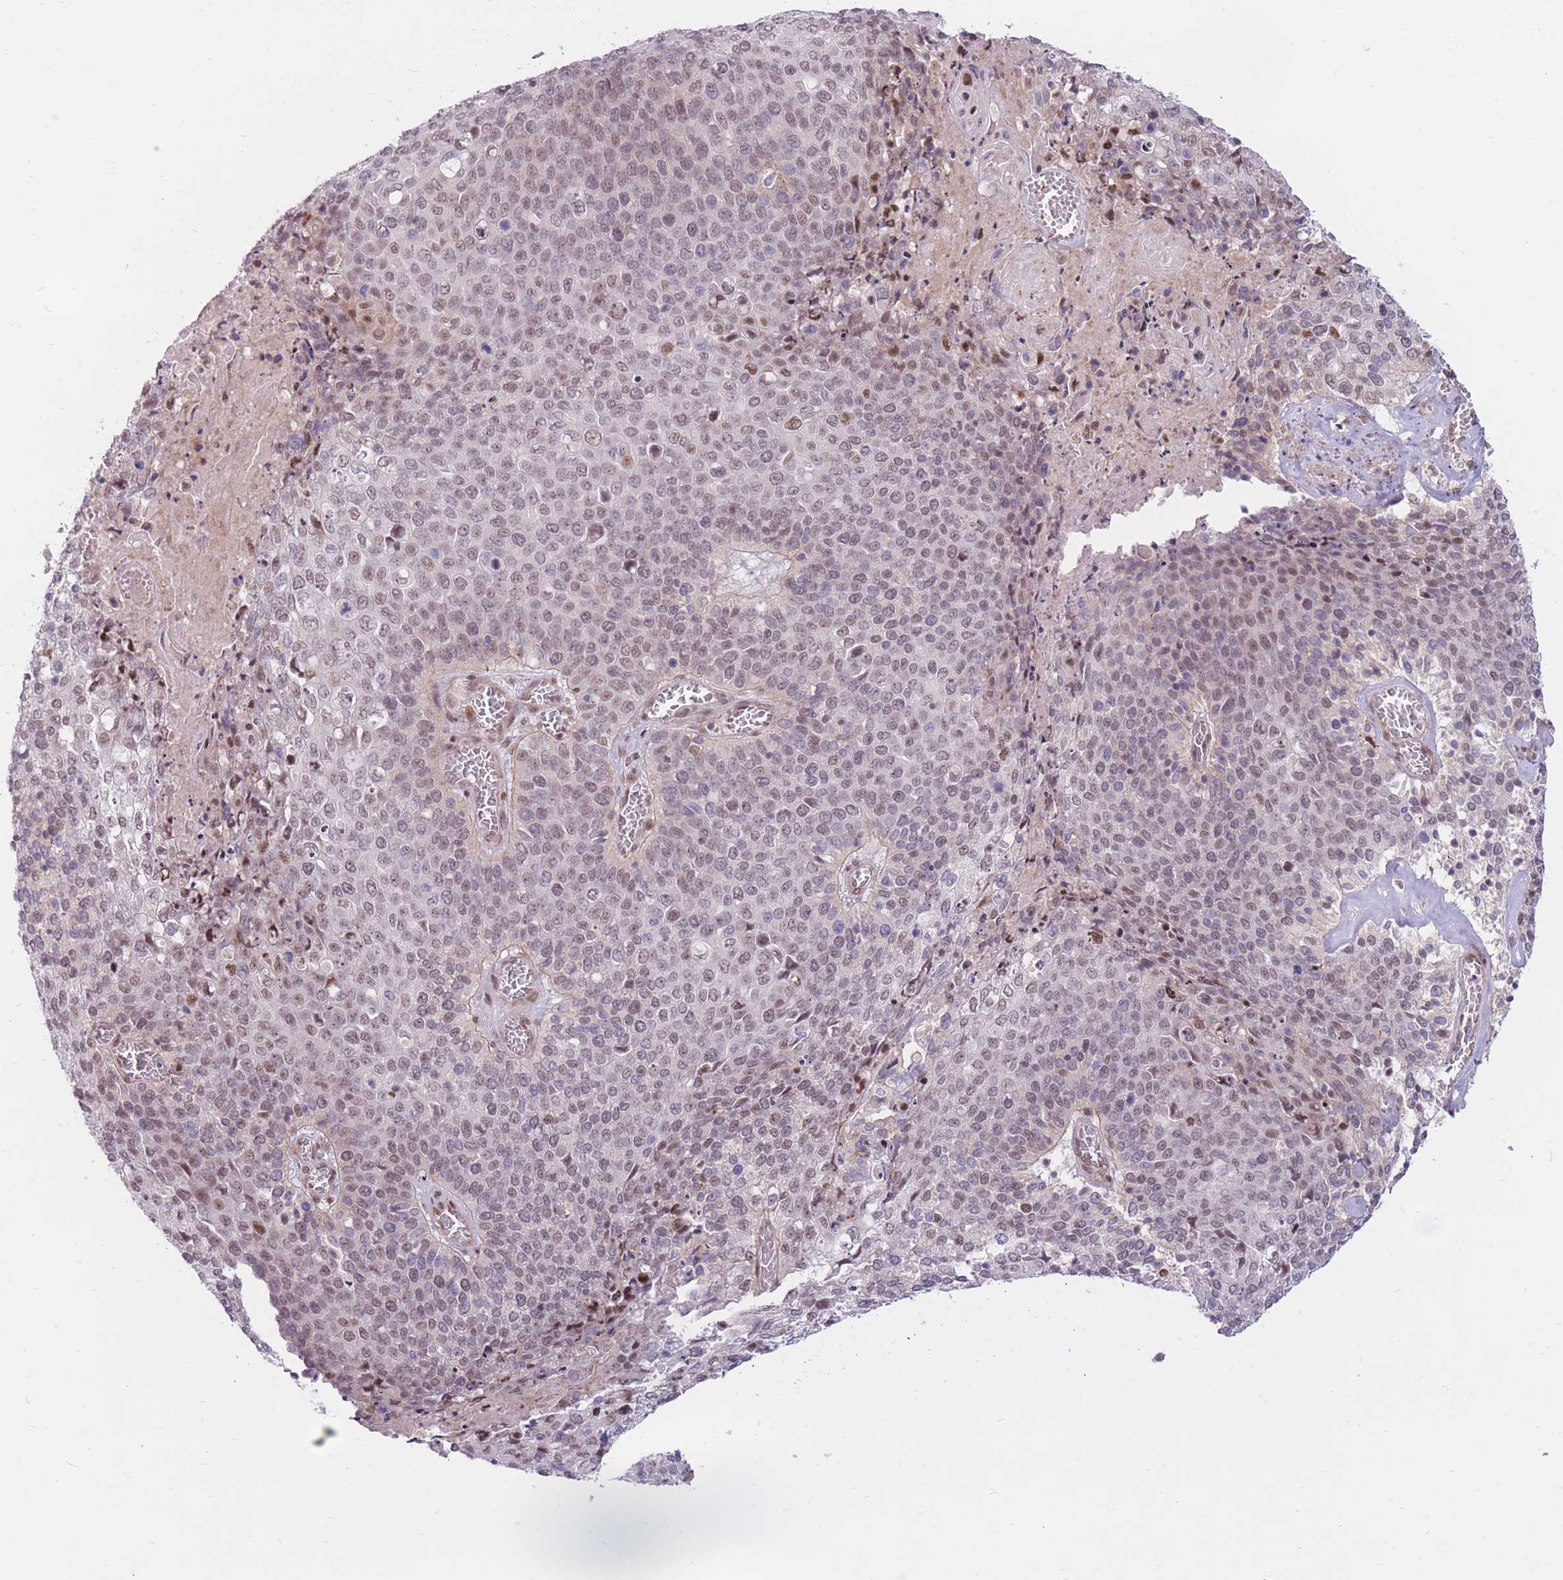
{"staining": {"intensity": "weak", "quantity": ">75%", "location": "nuclear"}, "tissue": "cervical cancer", "cell_type": "Tumor cells", "image_type": "cancer", "snomed": [{"axis": "morphology", "description": "Squamous cell carcinoma, NOS"}, {"axis": "topography", "description": "Cervix"}], "caption": "A high-resolution histopathology image shows immunohistochemistry (IHC) staining of cervical cancer, which demonstrates weak nuclear positivity in about >75% of tumor cells. Nuclei are stained in blue.", "gene": "ERICH6B", "patient": {"sex": "female", "age": 39}}